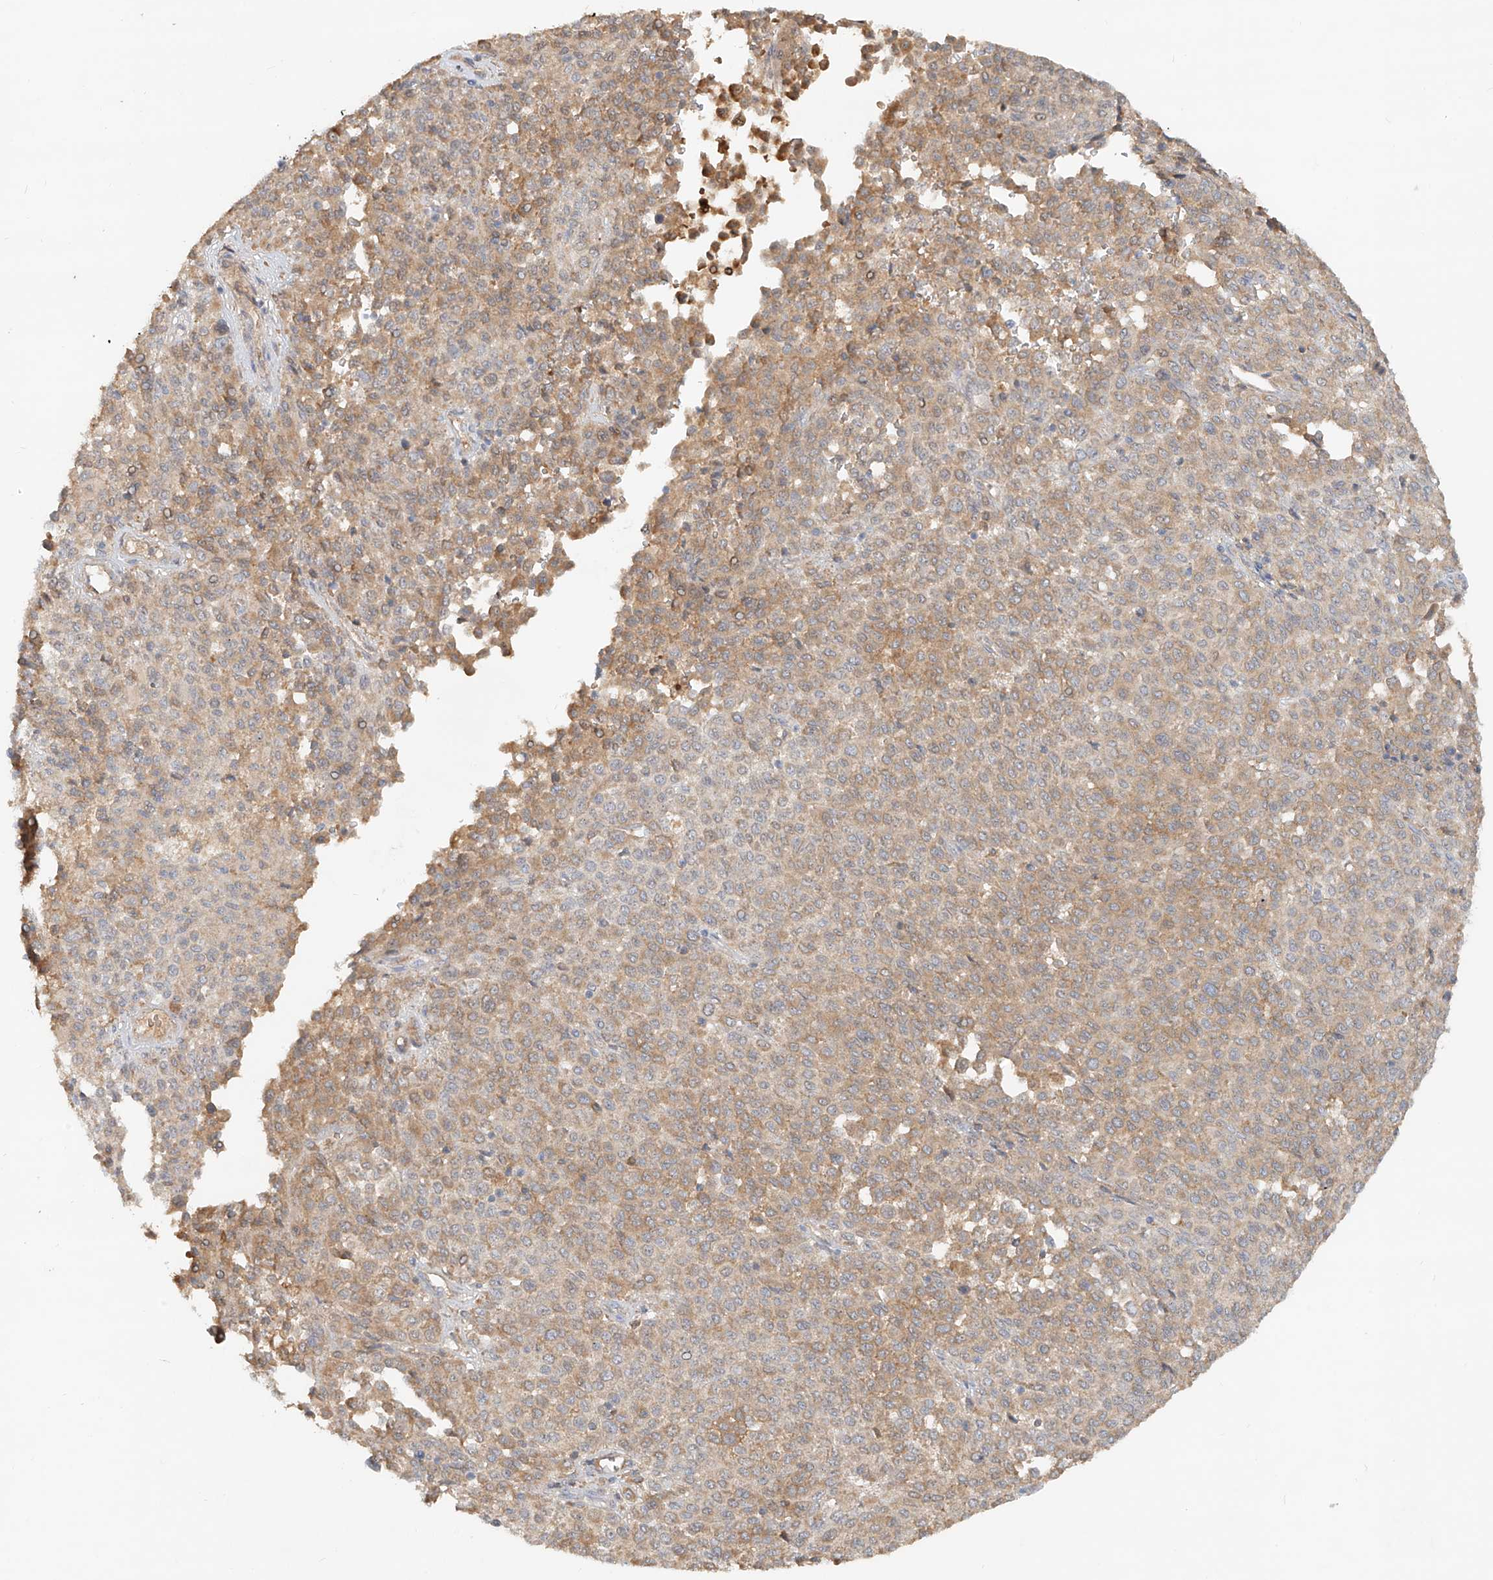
{"staining": {"intensity": "weak", "quantity": "25%-75%", "location": "cytoplasmic/membranous"}, "tissue": "melanoma", "cell_type": "Tumor cells", "image_type": "cancer", "snomed": [{"axis": "morphology", "description": "Malignant melanoma, Metastatic site"}, {"axis": "topography", "description": "Pancreas"}], "caption": "Weak cytoplasmic/membranous protein positivity is seen in approximately 25%-75% of tumor cells in malignant melanoma (metastatic site).", "gene": "KPNA7", "patient": {"sex": "female", "age": 30}}